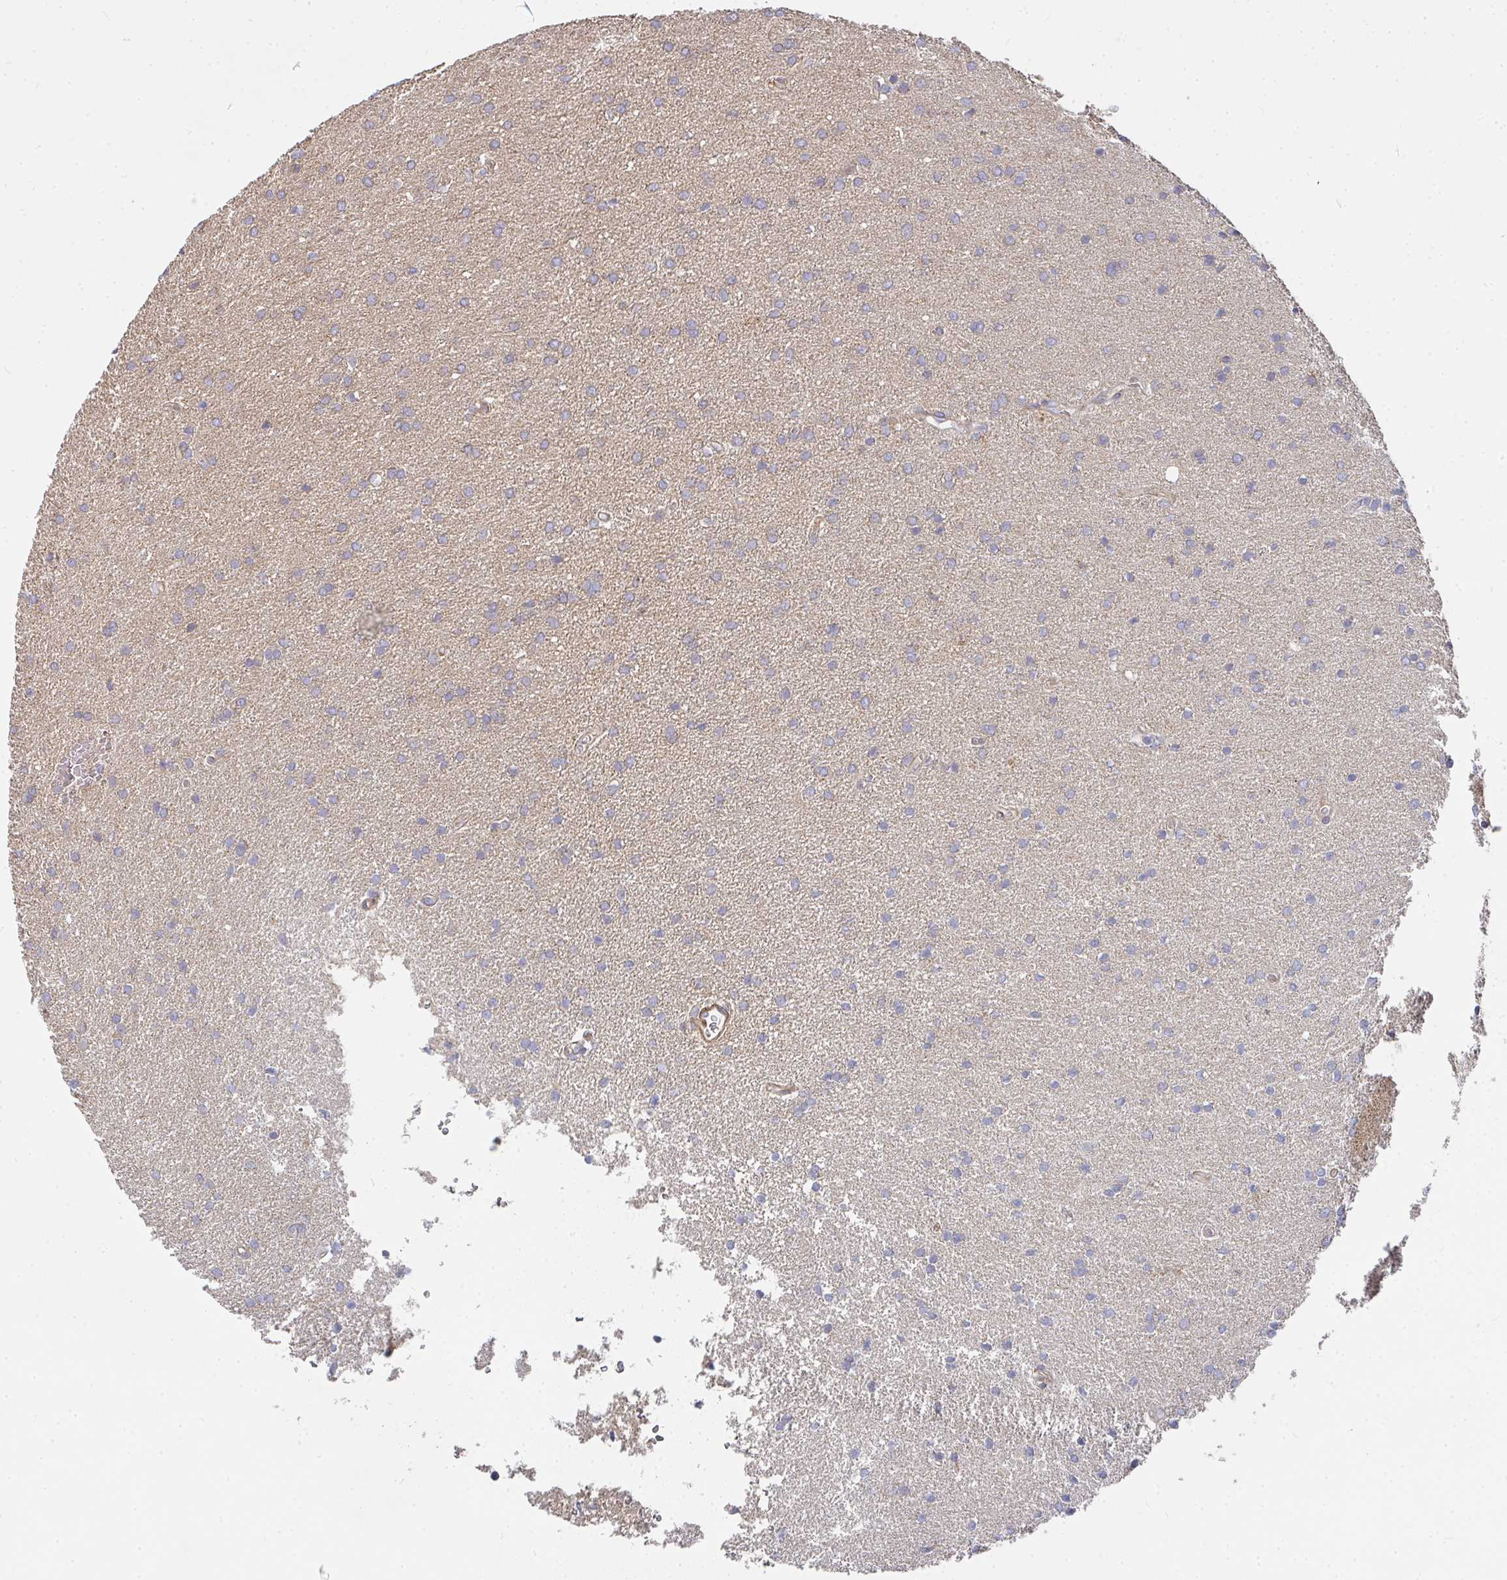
{"staining": {"intensity": "weak", "quantity": "25%-75%", "location": "cytoplasmic/membranous"}, "tissue": "glioma", "cell_type": "Tumor cells", "image_type": "cancer", "snomed": [{"axis": "morphology", "description": "Glioma, malignant, Low grade"}, {"axis": "topography", "description": "Brain"}], "caption": "The immunohistochemical stain highlights weak cytoplasmic/membranous positivity in tumor cells of malignant low-grade glioma tissue.", "gene": "RHEBL1", "patient": {"sex": "female", "age": 34}}